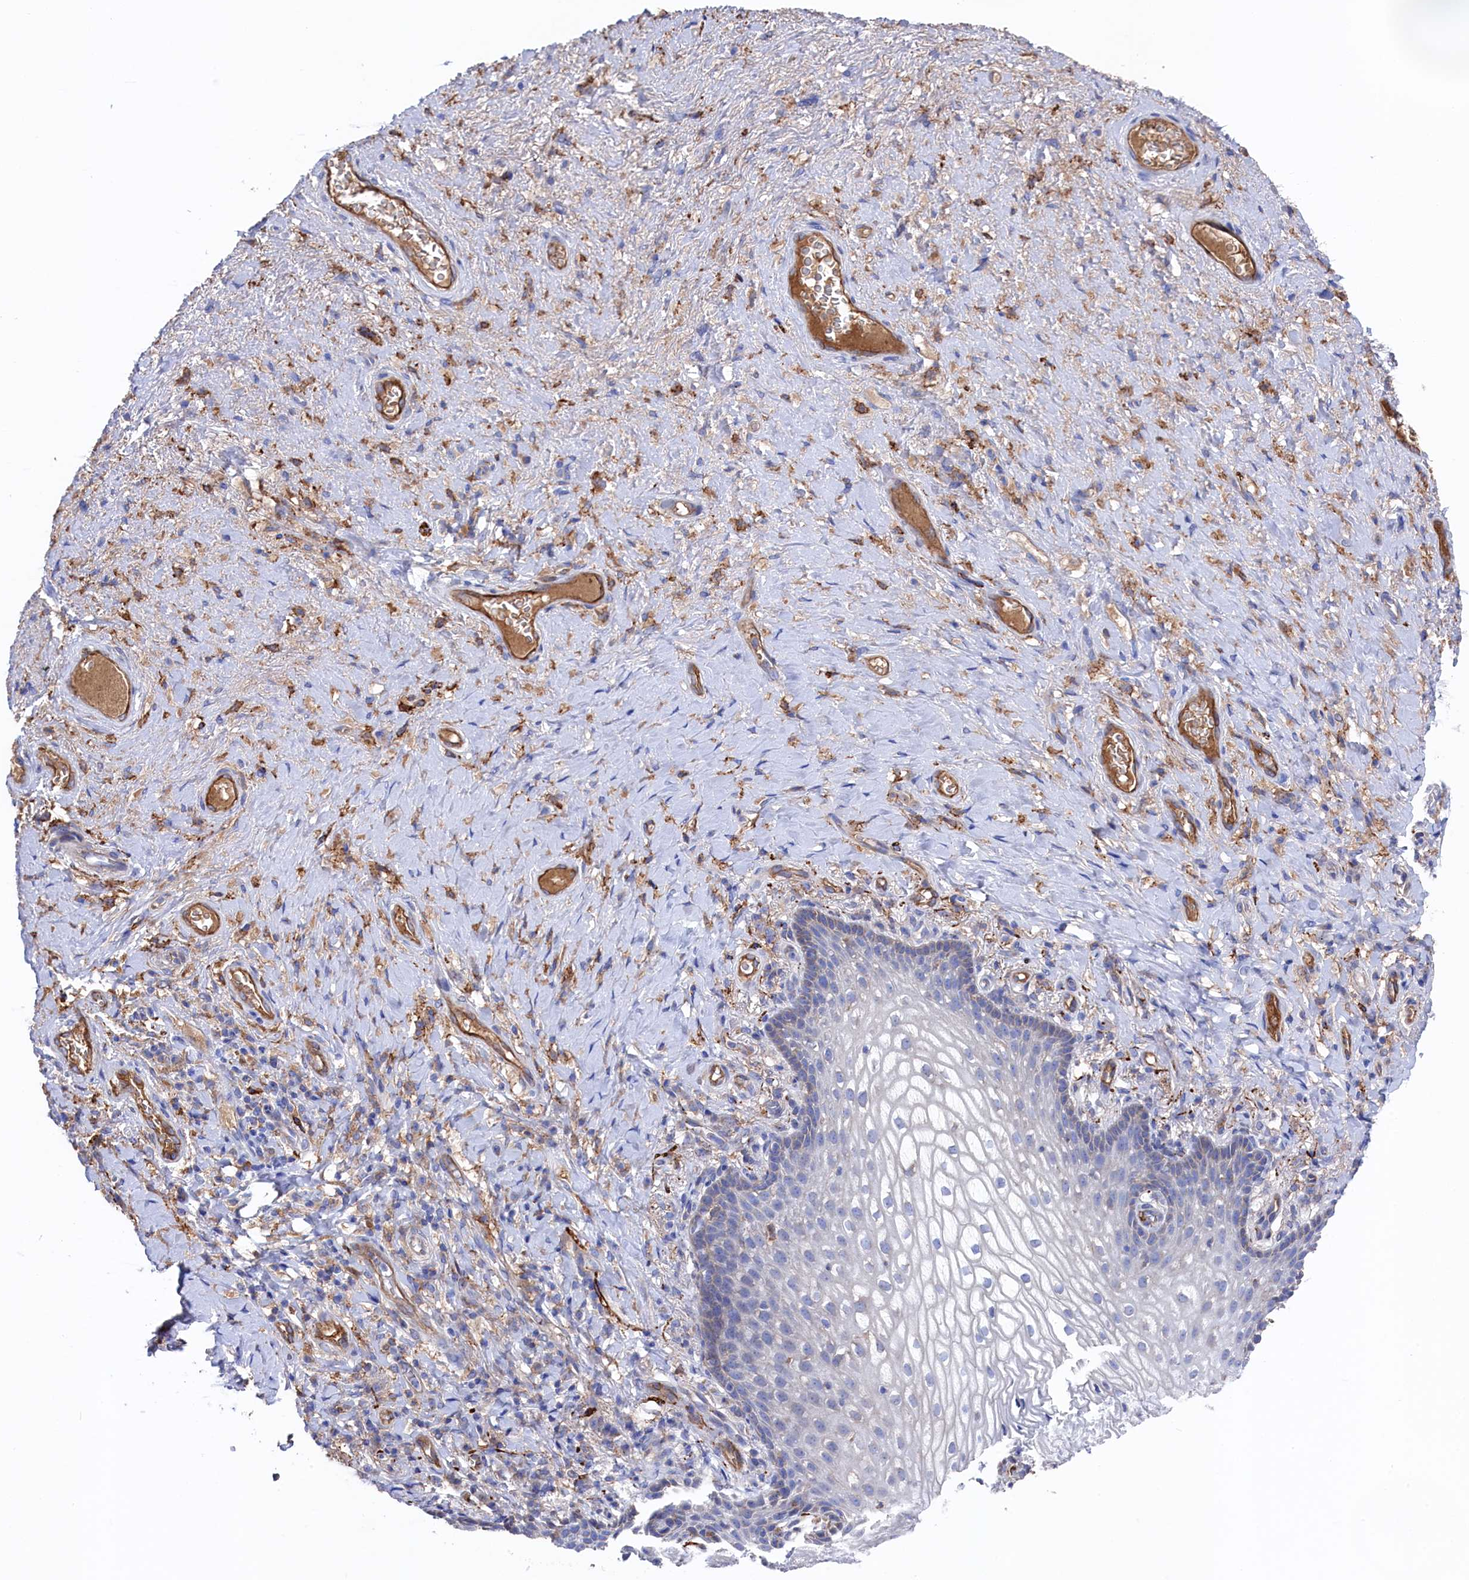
{"staining": {"intensity": "moderate", "quantity": "<25%", "location": "cytoplasmic/membranous"}, "tissue": "vagina", "cell_type": "Squamous epithelial cells", "image_type": "normal", "snomed": [{"axis": "morphology", "description": "Normal tissue, NOS"}, {"axis": "topography", "description": "Vagina"}], "caption": "Protein positivity by immunohistochemistry exhibits moderate cytoplasmic/membranous expression in about <25% of squamous epithelial cells in unremarkable vagina. (brown staining indicates protein expression, while blue staining denotes nuclei).", "gene": "C12orf73", "patient": {"sex": "female", "age": 60}}